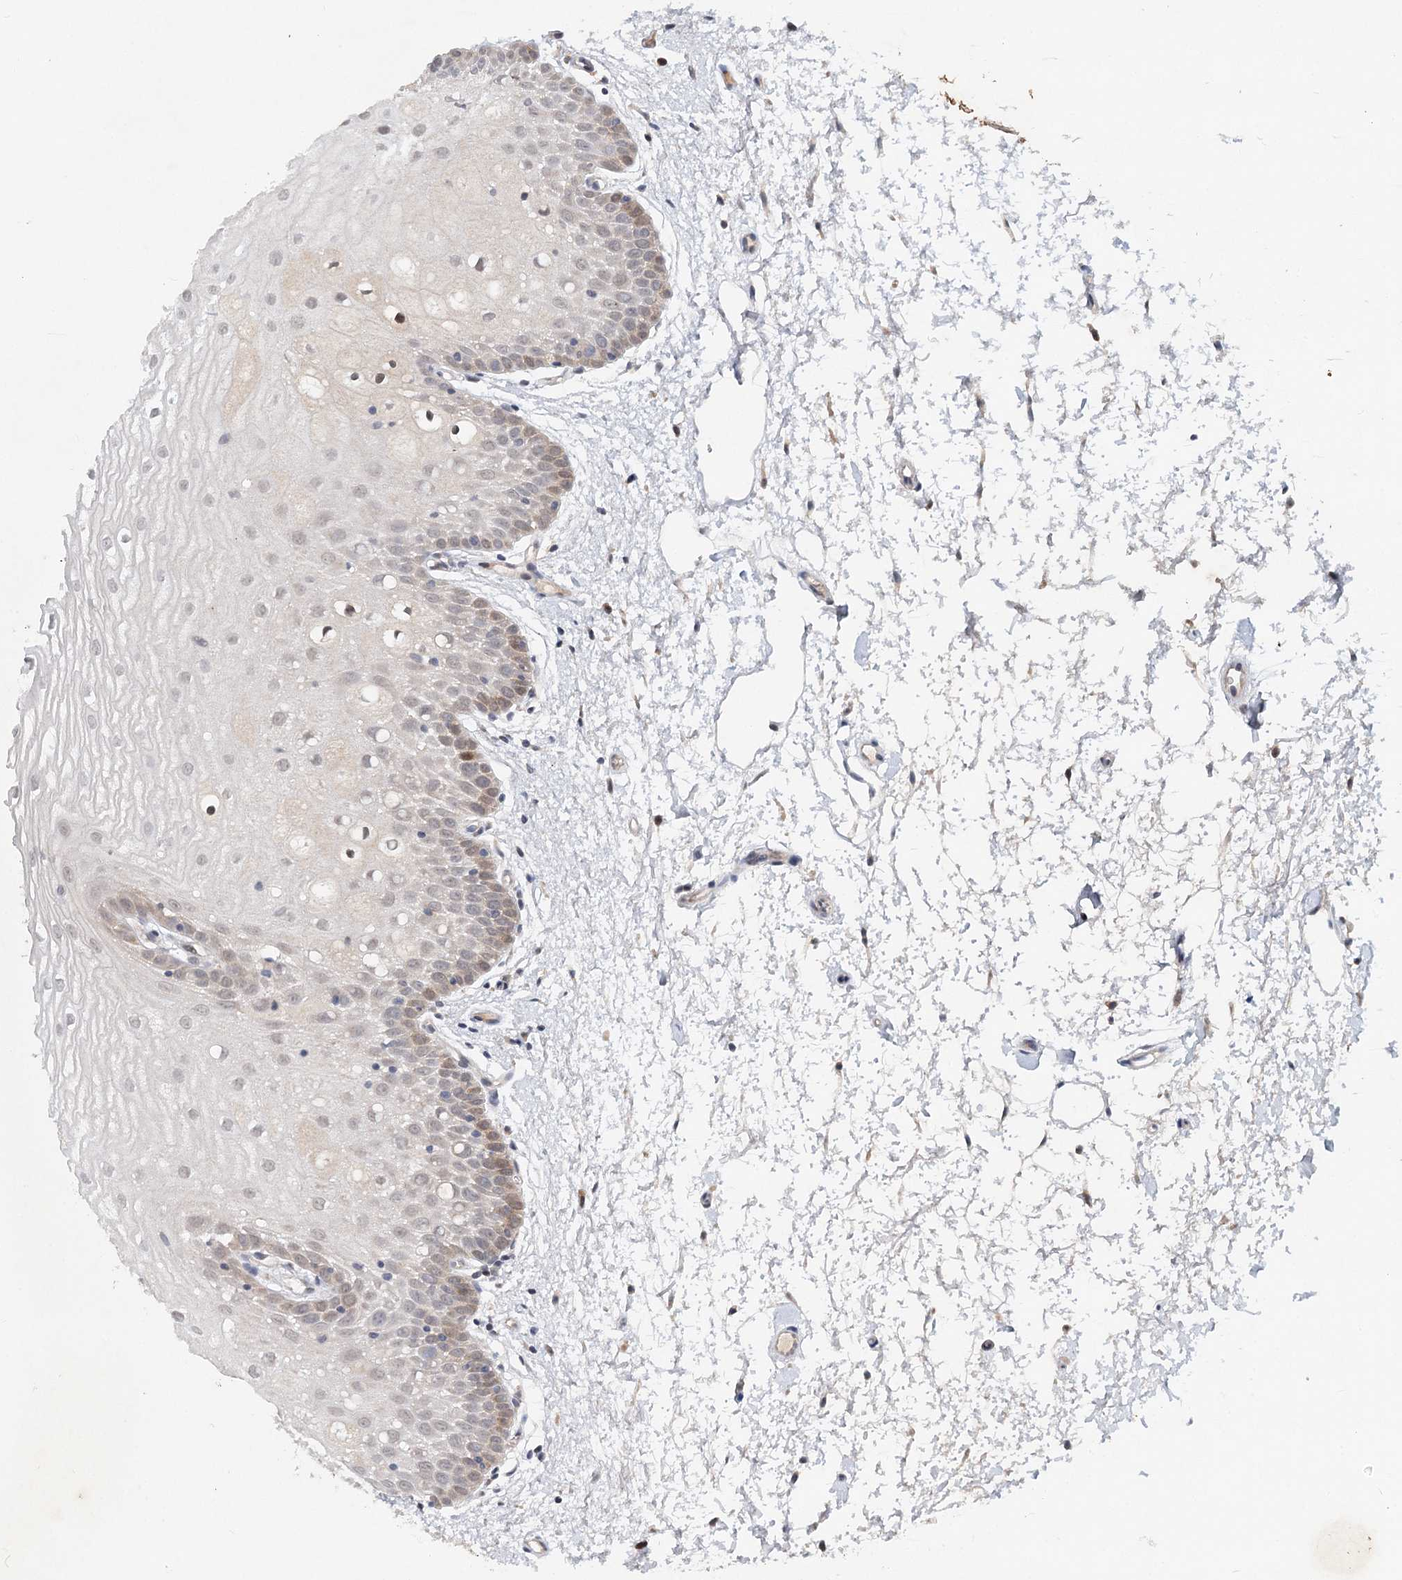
{"staining": {"intensity": "moderate", "quantity": "<25%", "location": "cytoplasmic/membranous,nuclear"}, "tissue": "oral mucosa", "cell_type": "Squamous epithelial cells", "image_type": "normal", "snomed": [{"axis": "morphology", "description": "Normal tissue, NOS"}, {"axis": "topography", "description": "Oral tissue"}, {"axis": "topography", "description": "Tounge, NOS"}], "caption": "A brown stain labels moderate cytoplasmic/membranous,nuclear positivity of a protein in squamous epithelial cells of benign oral mucosa.", "gene": "AP3B1", "patient": {"sex": "female", "age": 73}}